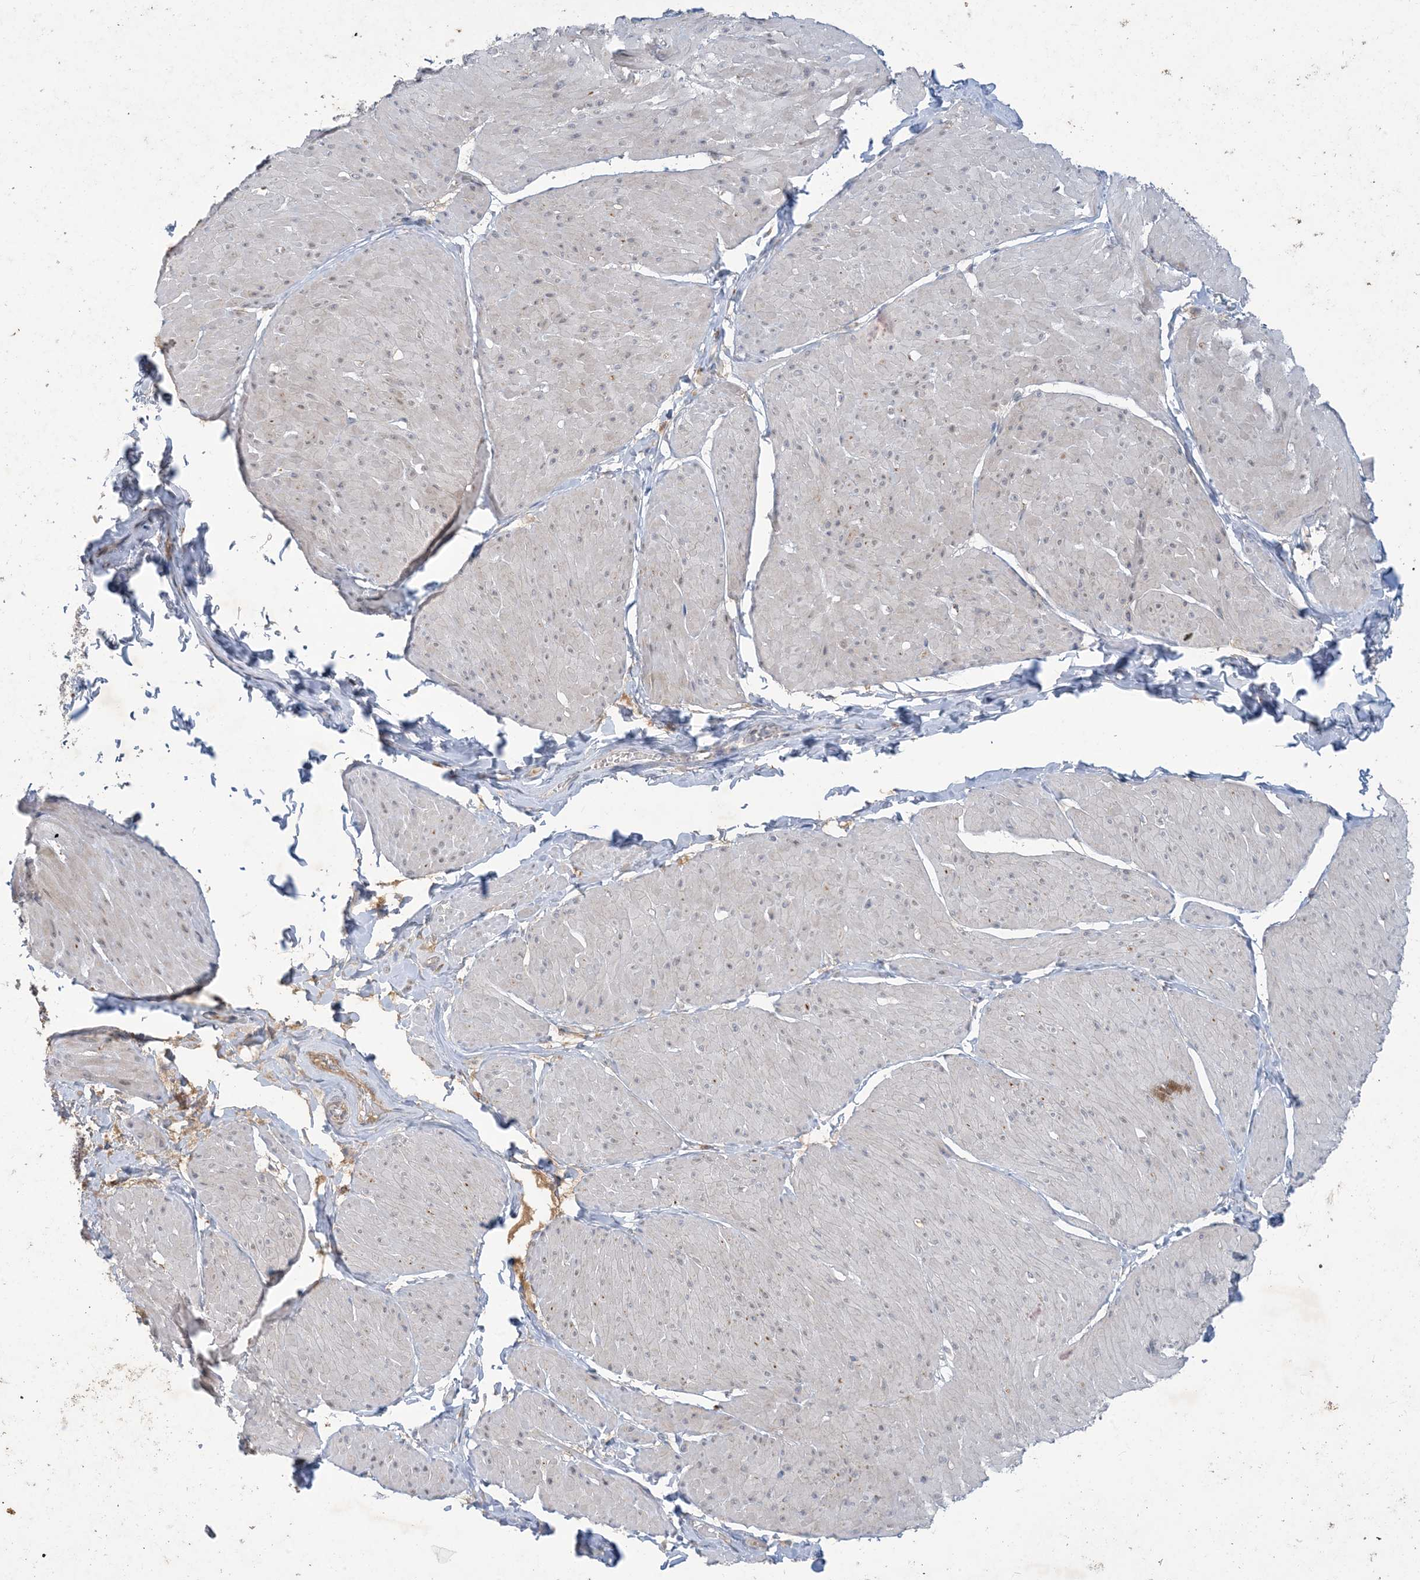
{"staining": {"intensity": "weak", "quantity": "<25%", "location": "cytoplasmic/membranous"}, "tissue": "smooth muscle", "cell_type": "Smooth muscle cells", "image_type": "normal", "snomed": [{"axis": "morphology", "description": "Urothelial carcinoma, High grade"}, {"axis": "topography", "description": "Urinary bladder"}], "caption": "Smooth muscle cells show no significant positivity in unremarkable smooth muscle. (DAB (3,3'-diaminobenzidine) immunohistochemistry (IHC) visualized using brightfield microscopy, high magnification).", "gene": "MRPS18A", "patient": {"sex": "male", "age": 46}}